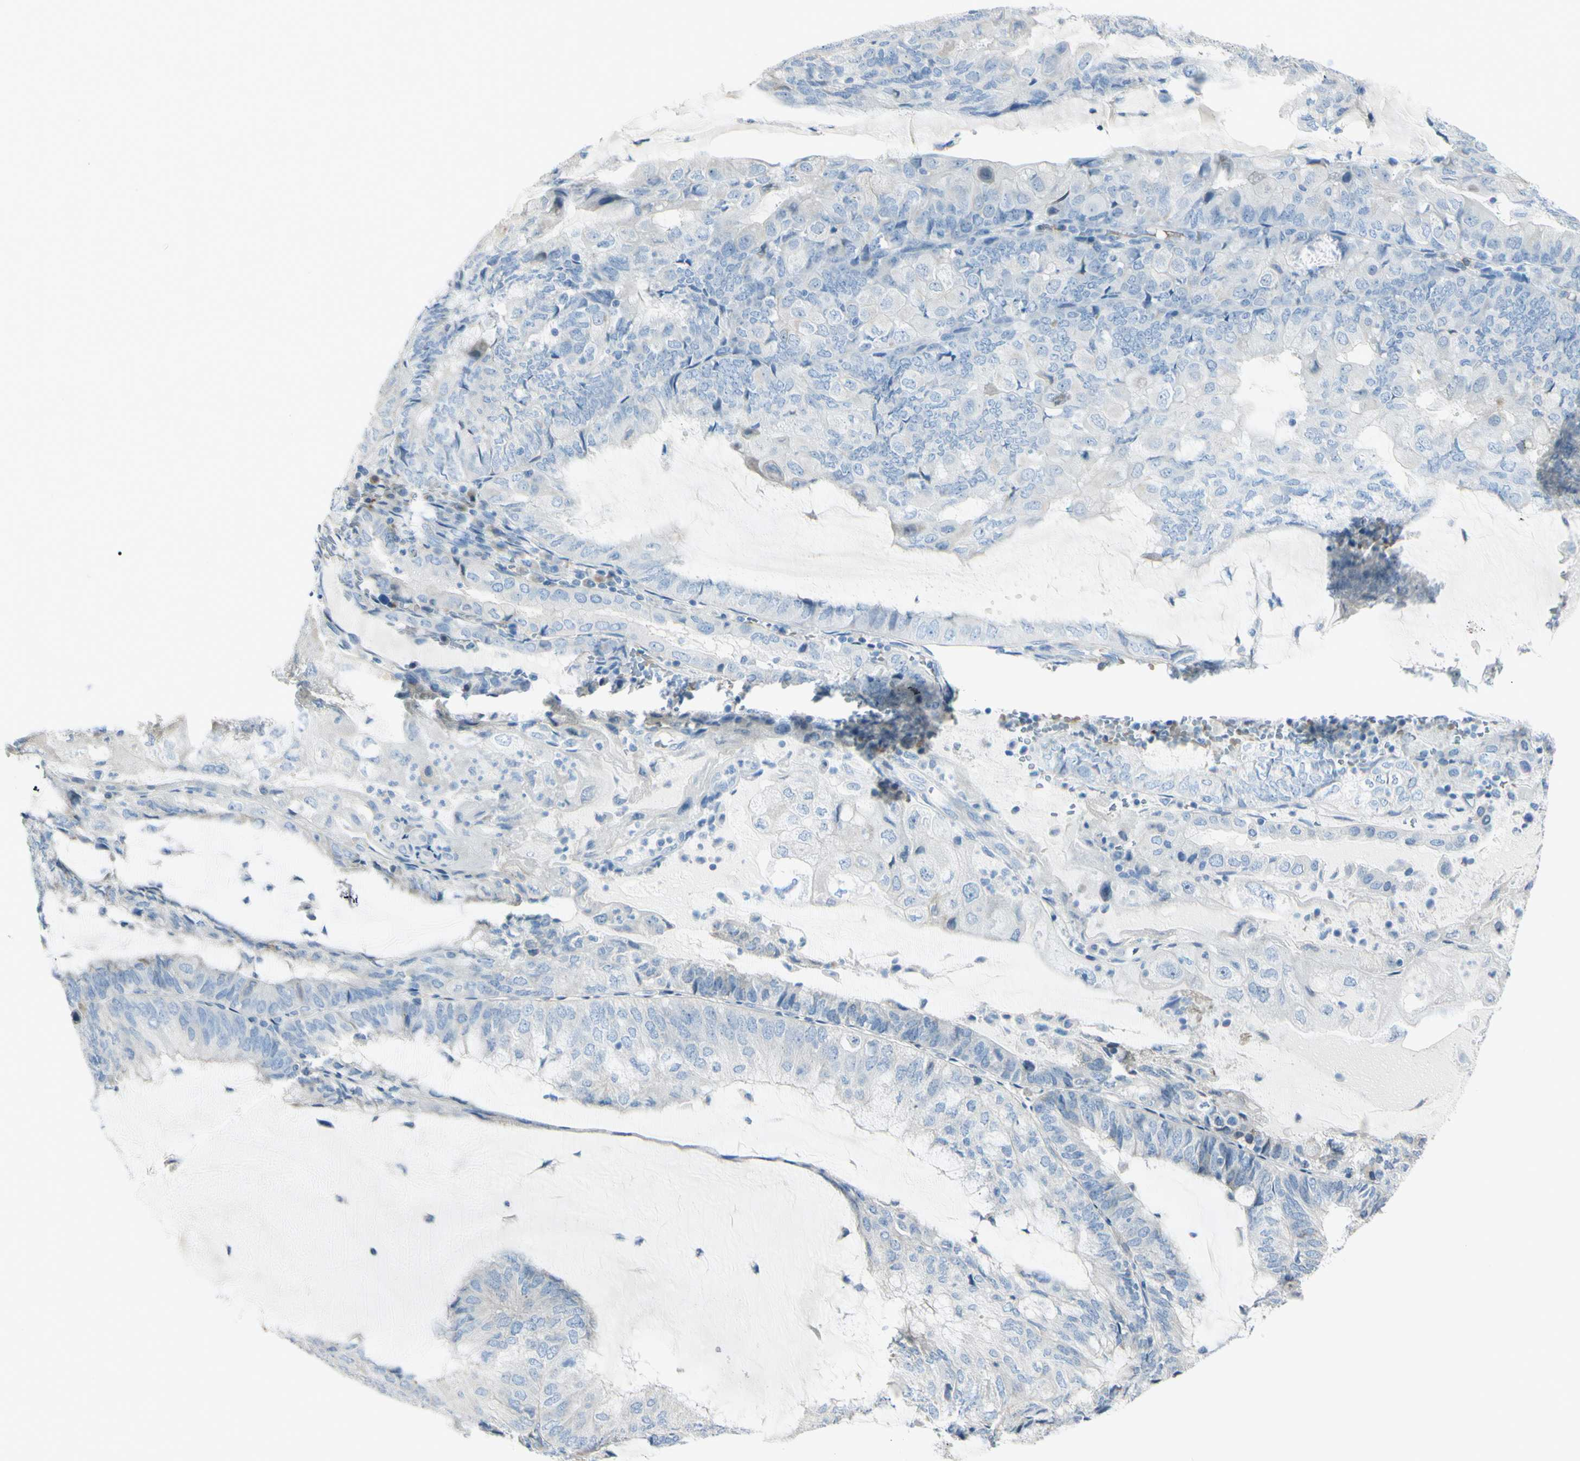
{"staining": {"intensity": "negative", "quantity": "none", "location": "none"}, "tissue": "endometrial cancer", "cell_type": "Tumor cells", "image_type": "cancer", "snomed": [{"axis": "morphology", "description": "Adenocarcinoma, NOS"}, {"axis": "topography", "description": "Endometrium"}], "caption": "Human adenocarcinoma (endometrial) stained for a protein using immunohistochemistry reveals no staining in tumor cells.", "gene": "NCBP2L", "patient": {"sex": "female", "age": 81}}